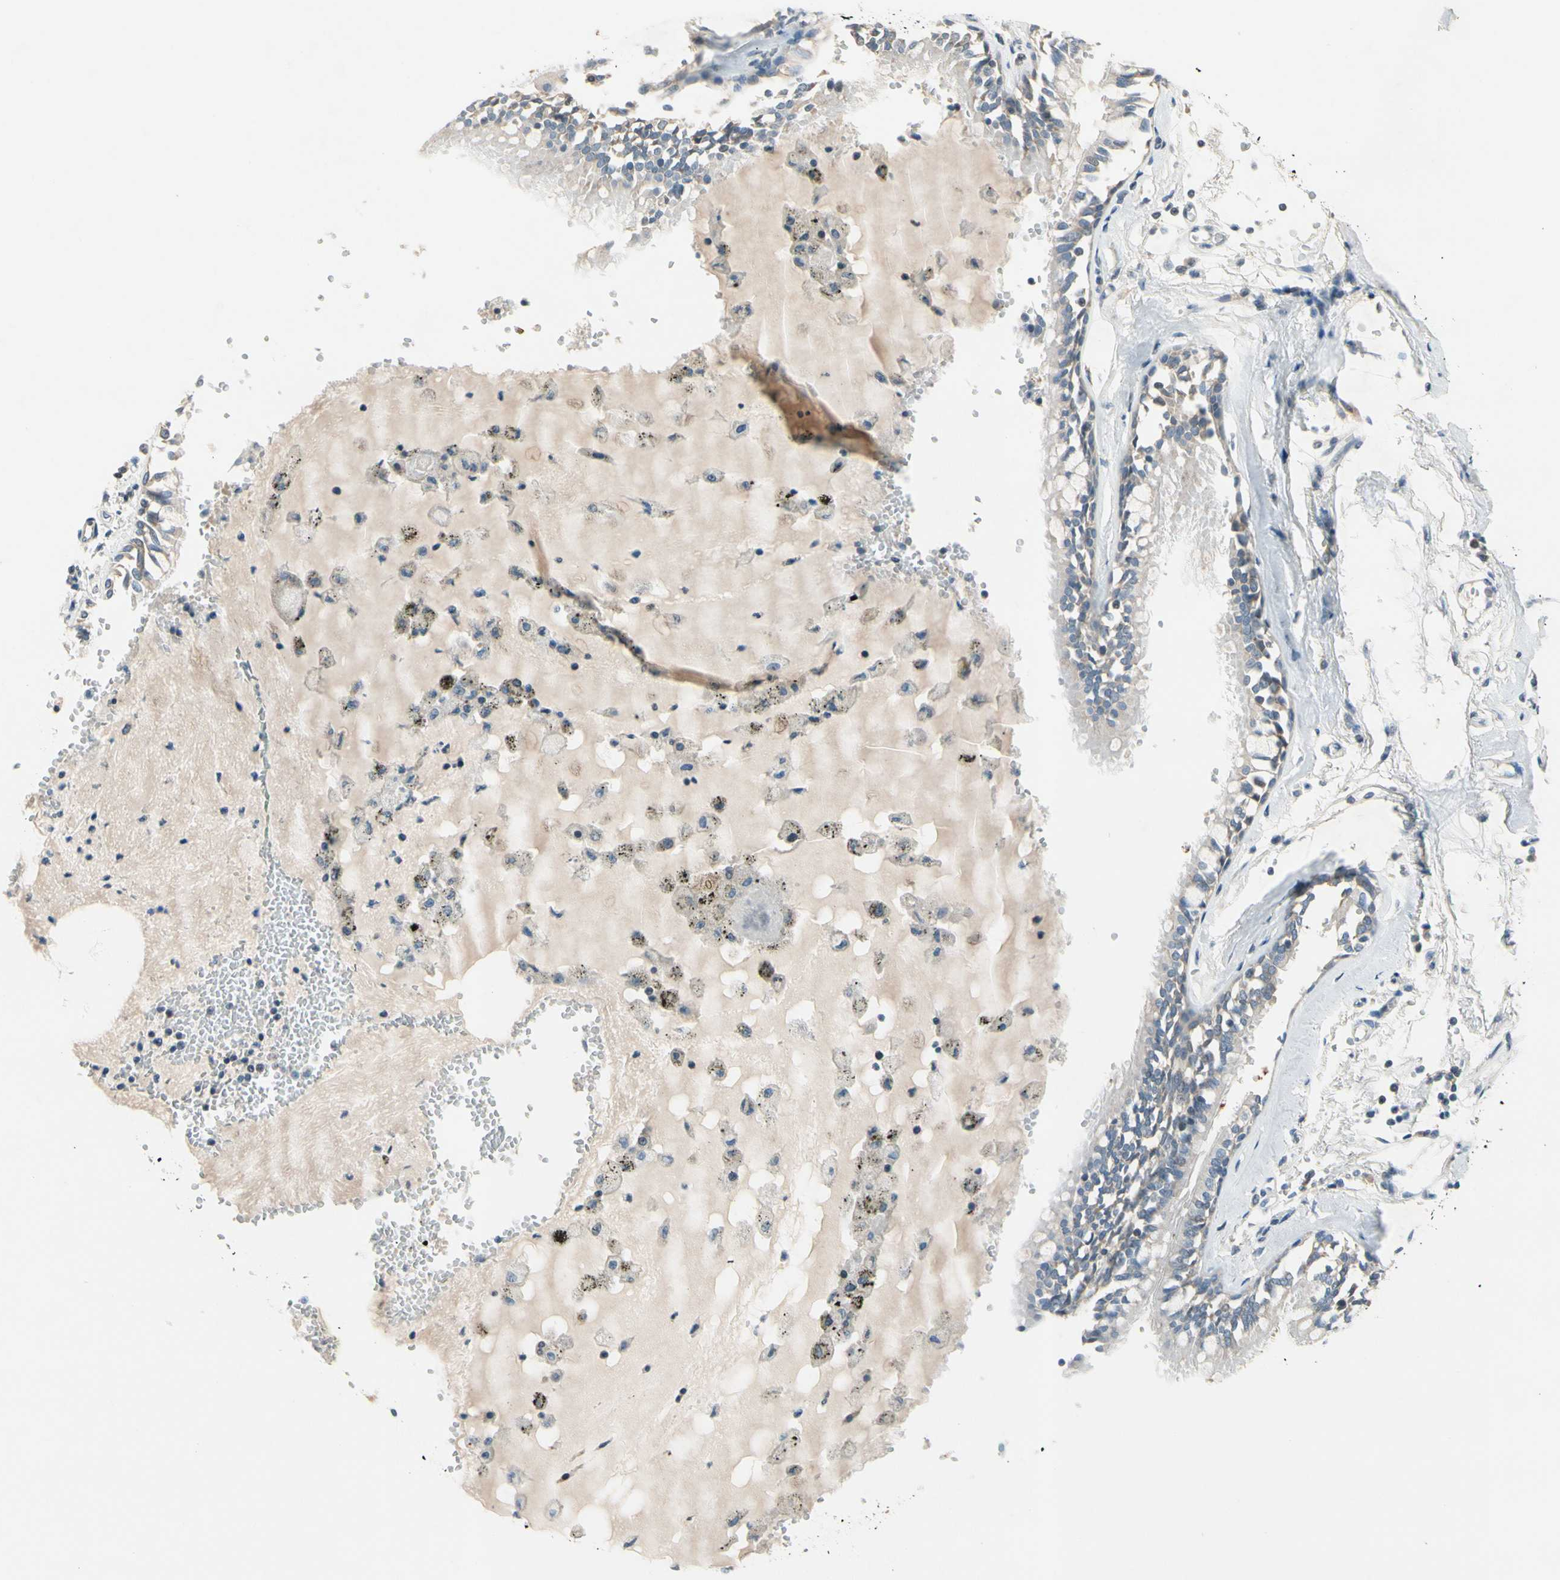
{"staining": {"intensity": "negative", "quantity": "none", "location": "none"}, "tissue": "bronchus", "cell_type": "Respiratory epithelial cells", "image_type": "normal", "snomed": [{"axis": "morphology", "description": "Normal tissue, NOS"}, {"axis": "topography", "description": "Bronchus"}, {"axis": "topography", "description": "Lung"}], "caption": "Immunohistochemistry histopathology image of normal bronchus: human bronchus stained with DAB displays no significant protein staining in respiratory epithelial cells. (Brightfield microscopy of DAB (3,3'-diaminobenzidine) IHC at high magnification).", "gene": "PIP5K1B", "patient": {"sex": "female", "age": 56}}